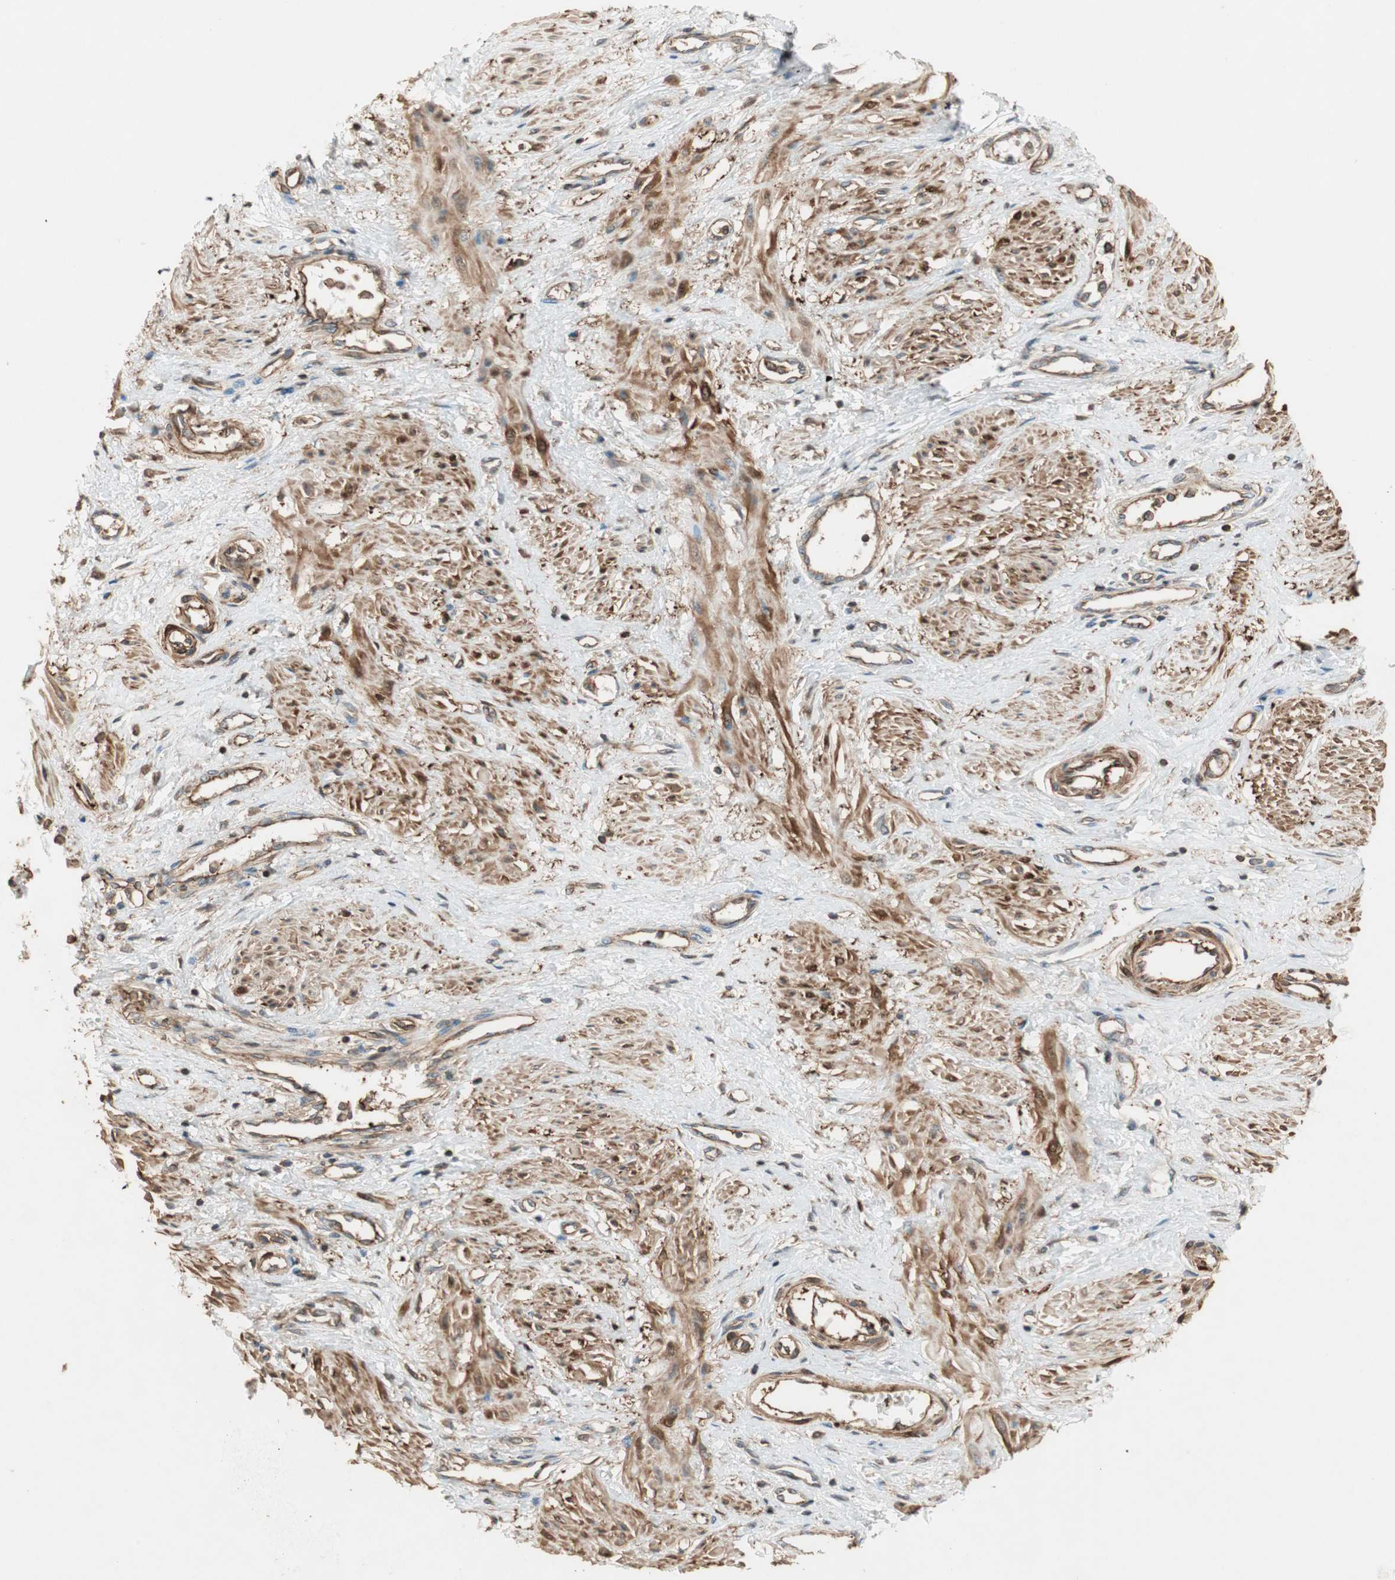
{"staining": {"intensity": "moderate", "quantity": ">75%", "location": "cytoplasmic/membranous"}, "tissue": "smooth muscle", "cell_type": "Smooth muscle cells", "image_type": "normal", "snomed": [{"axis": "morphology", "description": "Normal tissue, NOS"}, {"axis": "topography", "description": "Smooth muscle"}, {"axis": "topography", "description": "Uterus"}], "caption": "The photomicrograph exhibits staining of benign smooth muscle, revealing moderate cytoplasmic/membranous protein positivity (brown color) within smooth muscle cells.", "gene": "TCP11L1", "patient": {"sex": "female", "age": 39}}